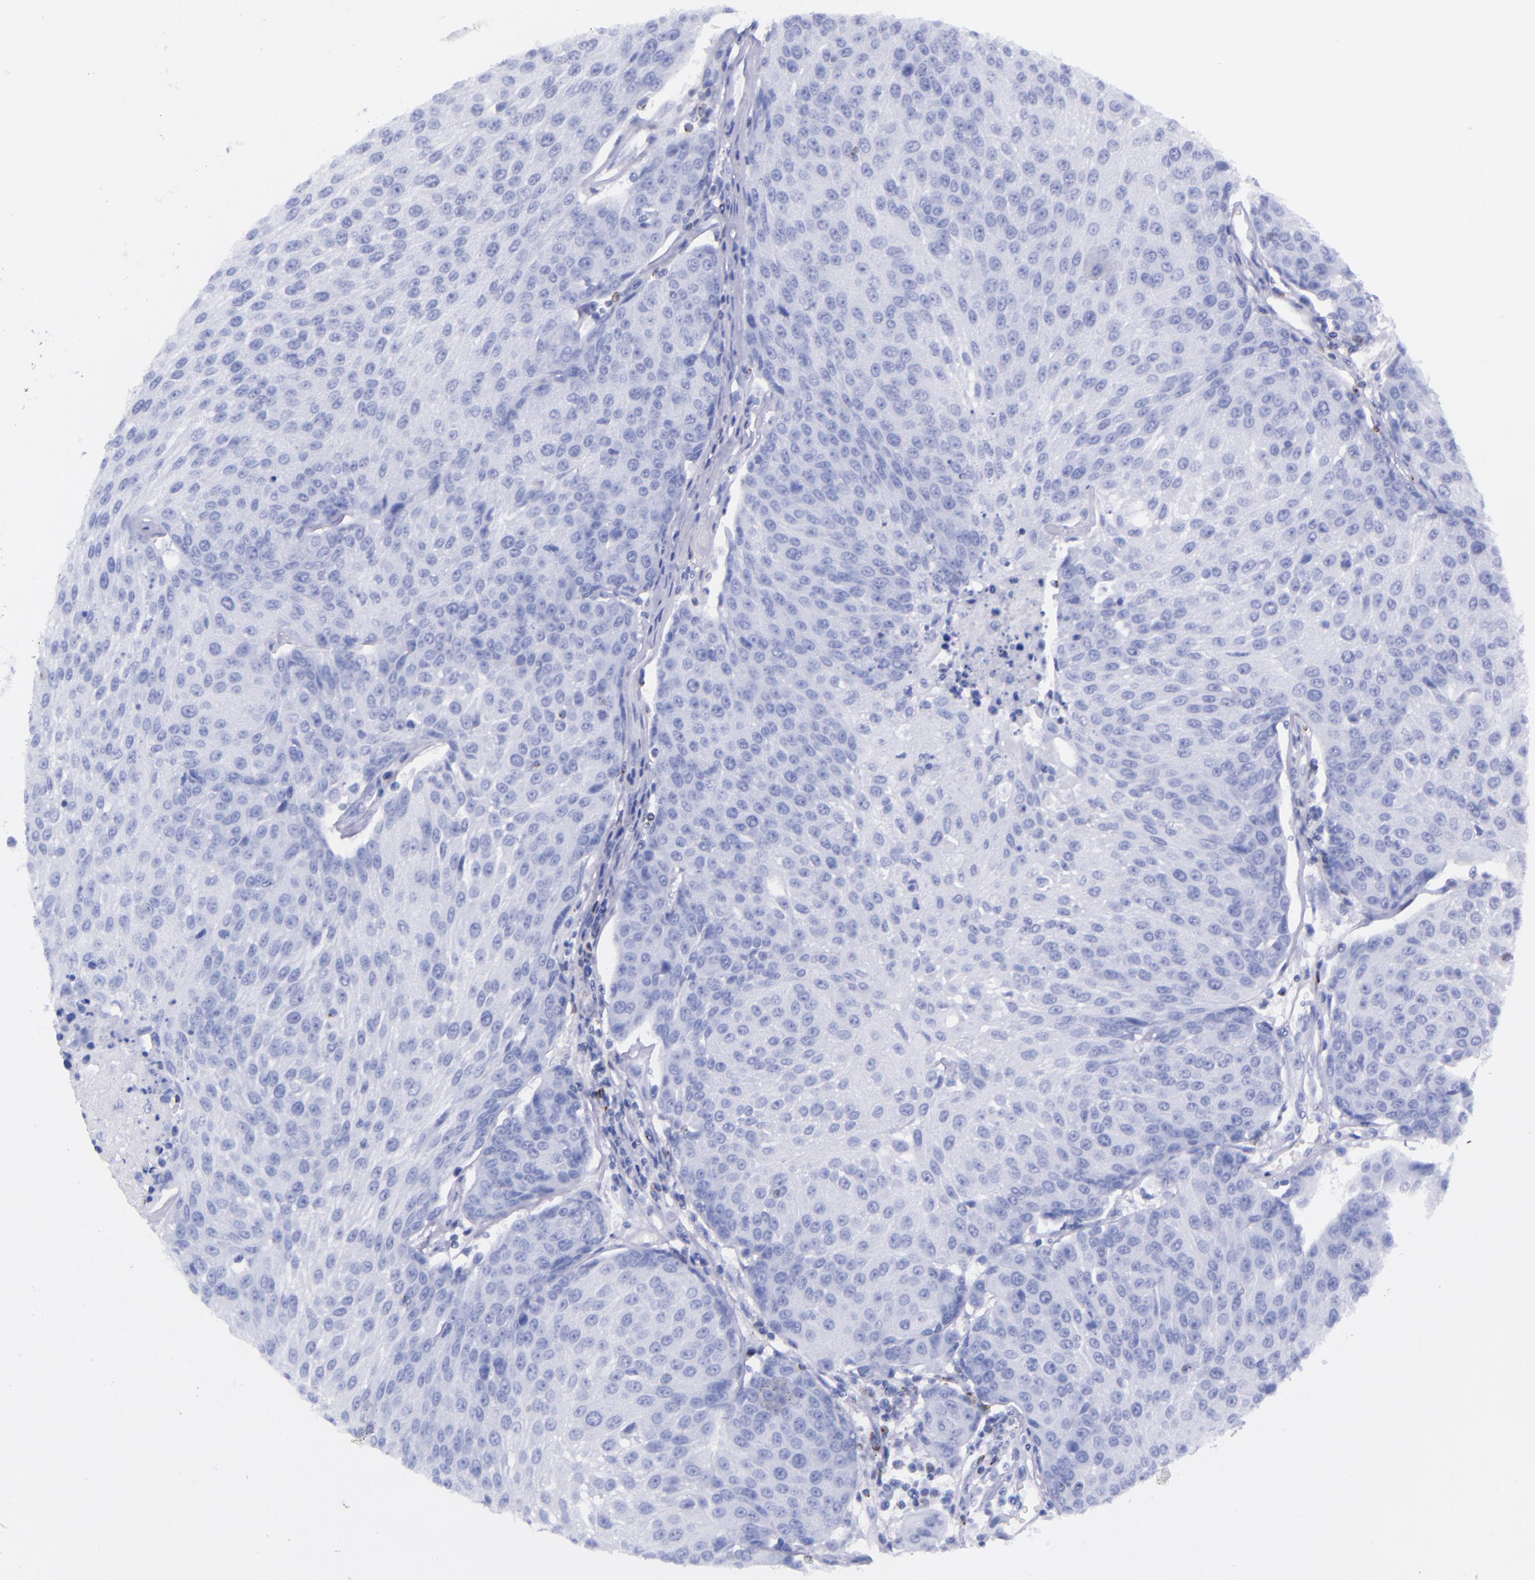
{"staining": {"intensity": "negative", "quantity": "none", "location": "none"}, "tissue": "urothelial cancer", "cell_type": "Tumor cells", "image_type": "cancer", "snomed": [{"axis": "morphology", "description": "Urothelial carcinoma, High grade"}, {"axis": "topography", "description": "Urinary bladder"}], "caption": "The micrograph displays no significant expression in tumor cells of high-grade urothelial carcinoma.", "gene": "LAG3", "patient": {"sex": "female", "age": 85}}